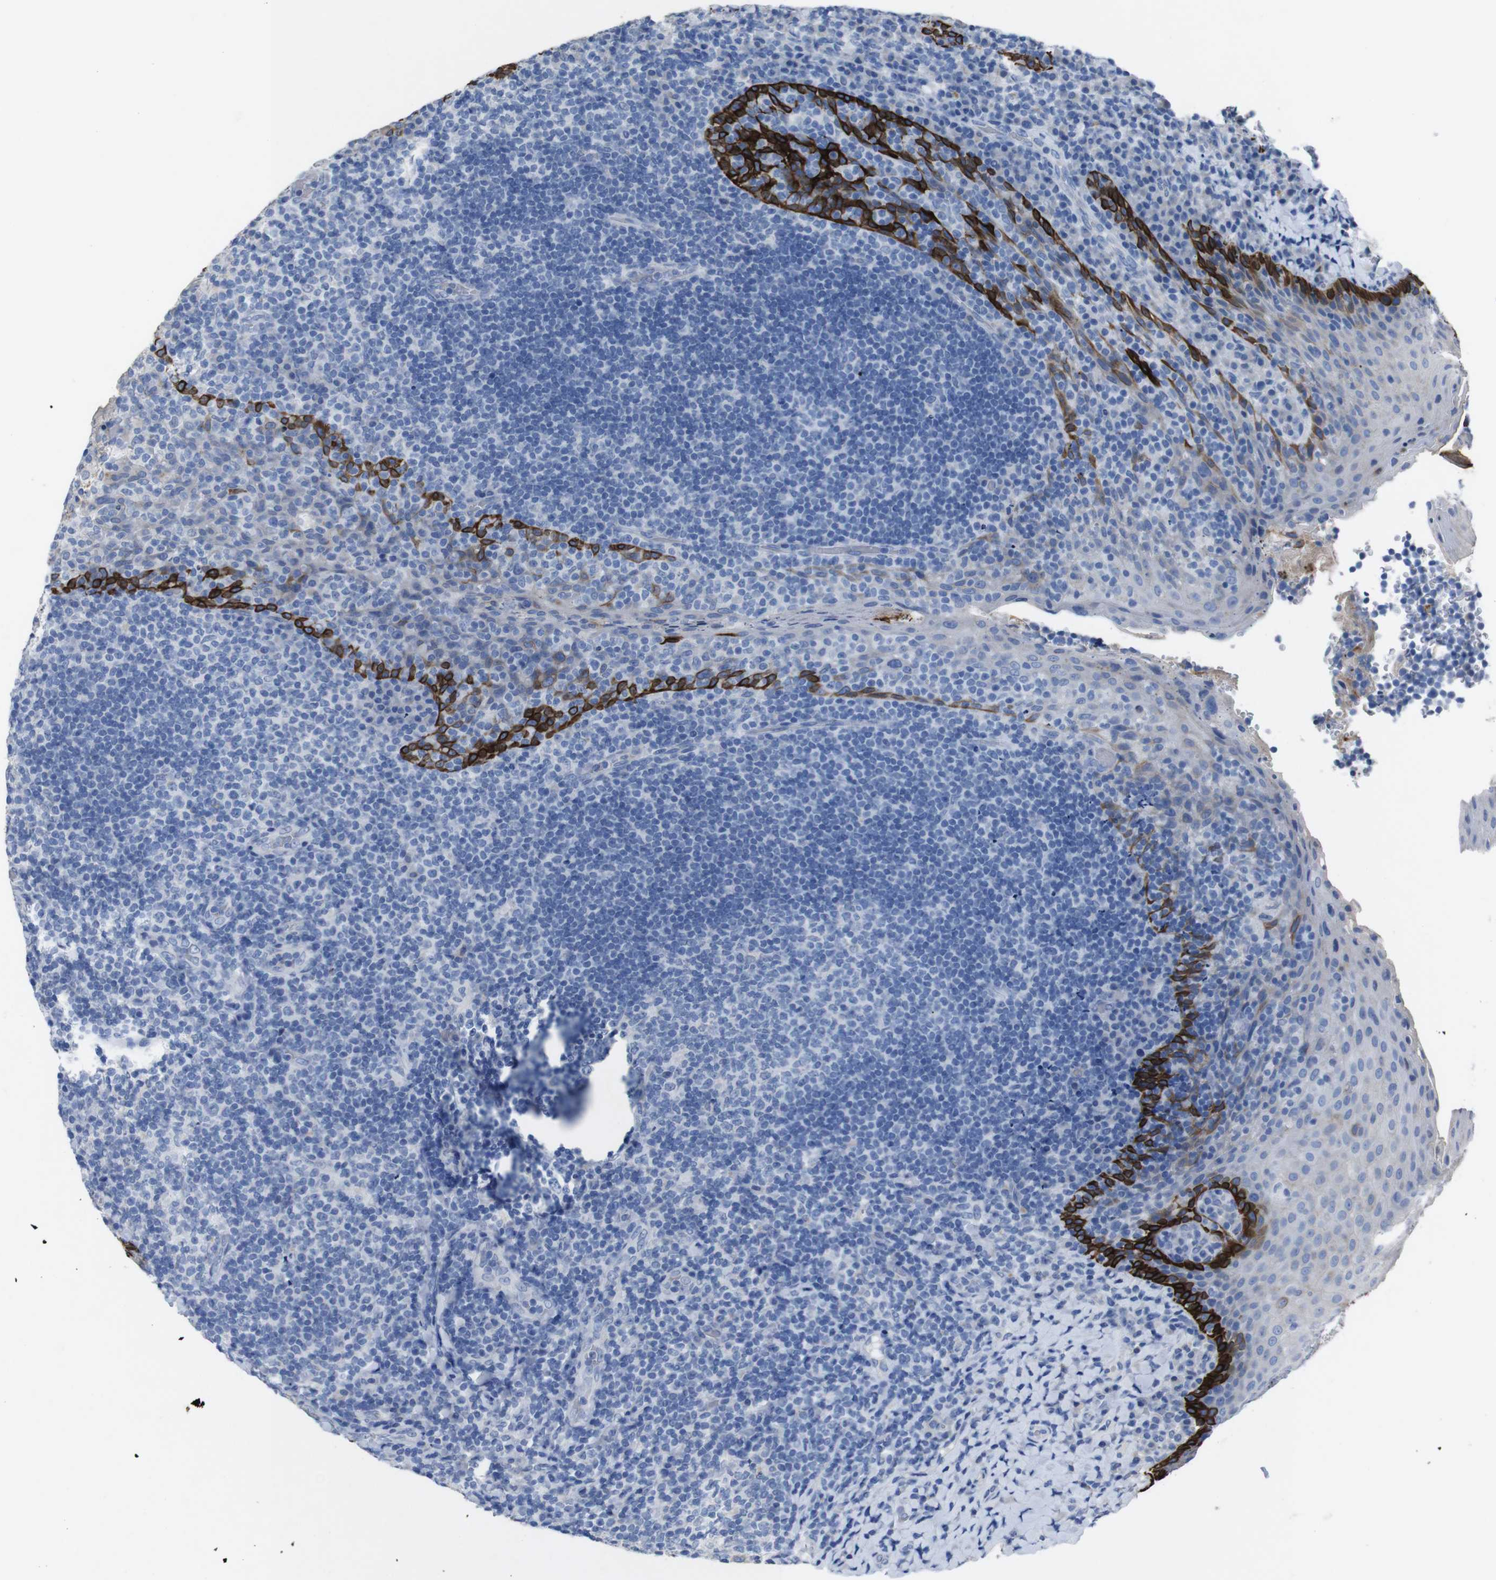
{"staining": {"intensity": "negative", "quantity": "none", "location": "none"}, "tissue": "tonsil", "cell_type": "Germinal center cells", "image_type": "normal", "snomed": [{"axis": "morphology", "description": "Normal tissue, NOS"}, {"axis": "topography", "description": "Tonsil"}], "caption": "An image of tonsil stained for a protein reveals no brown staining in germinal center cells.", "gene": "GJB2", "patient": {"sex": "male", "age": 17}}